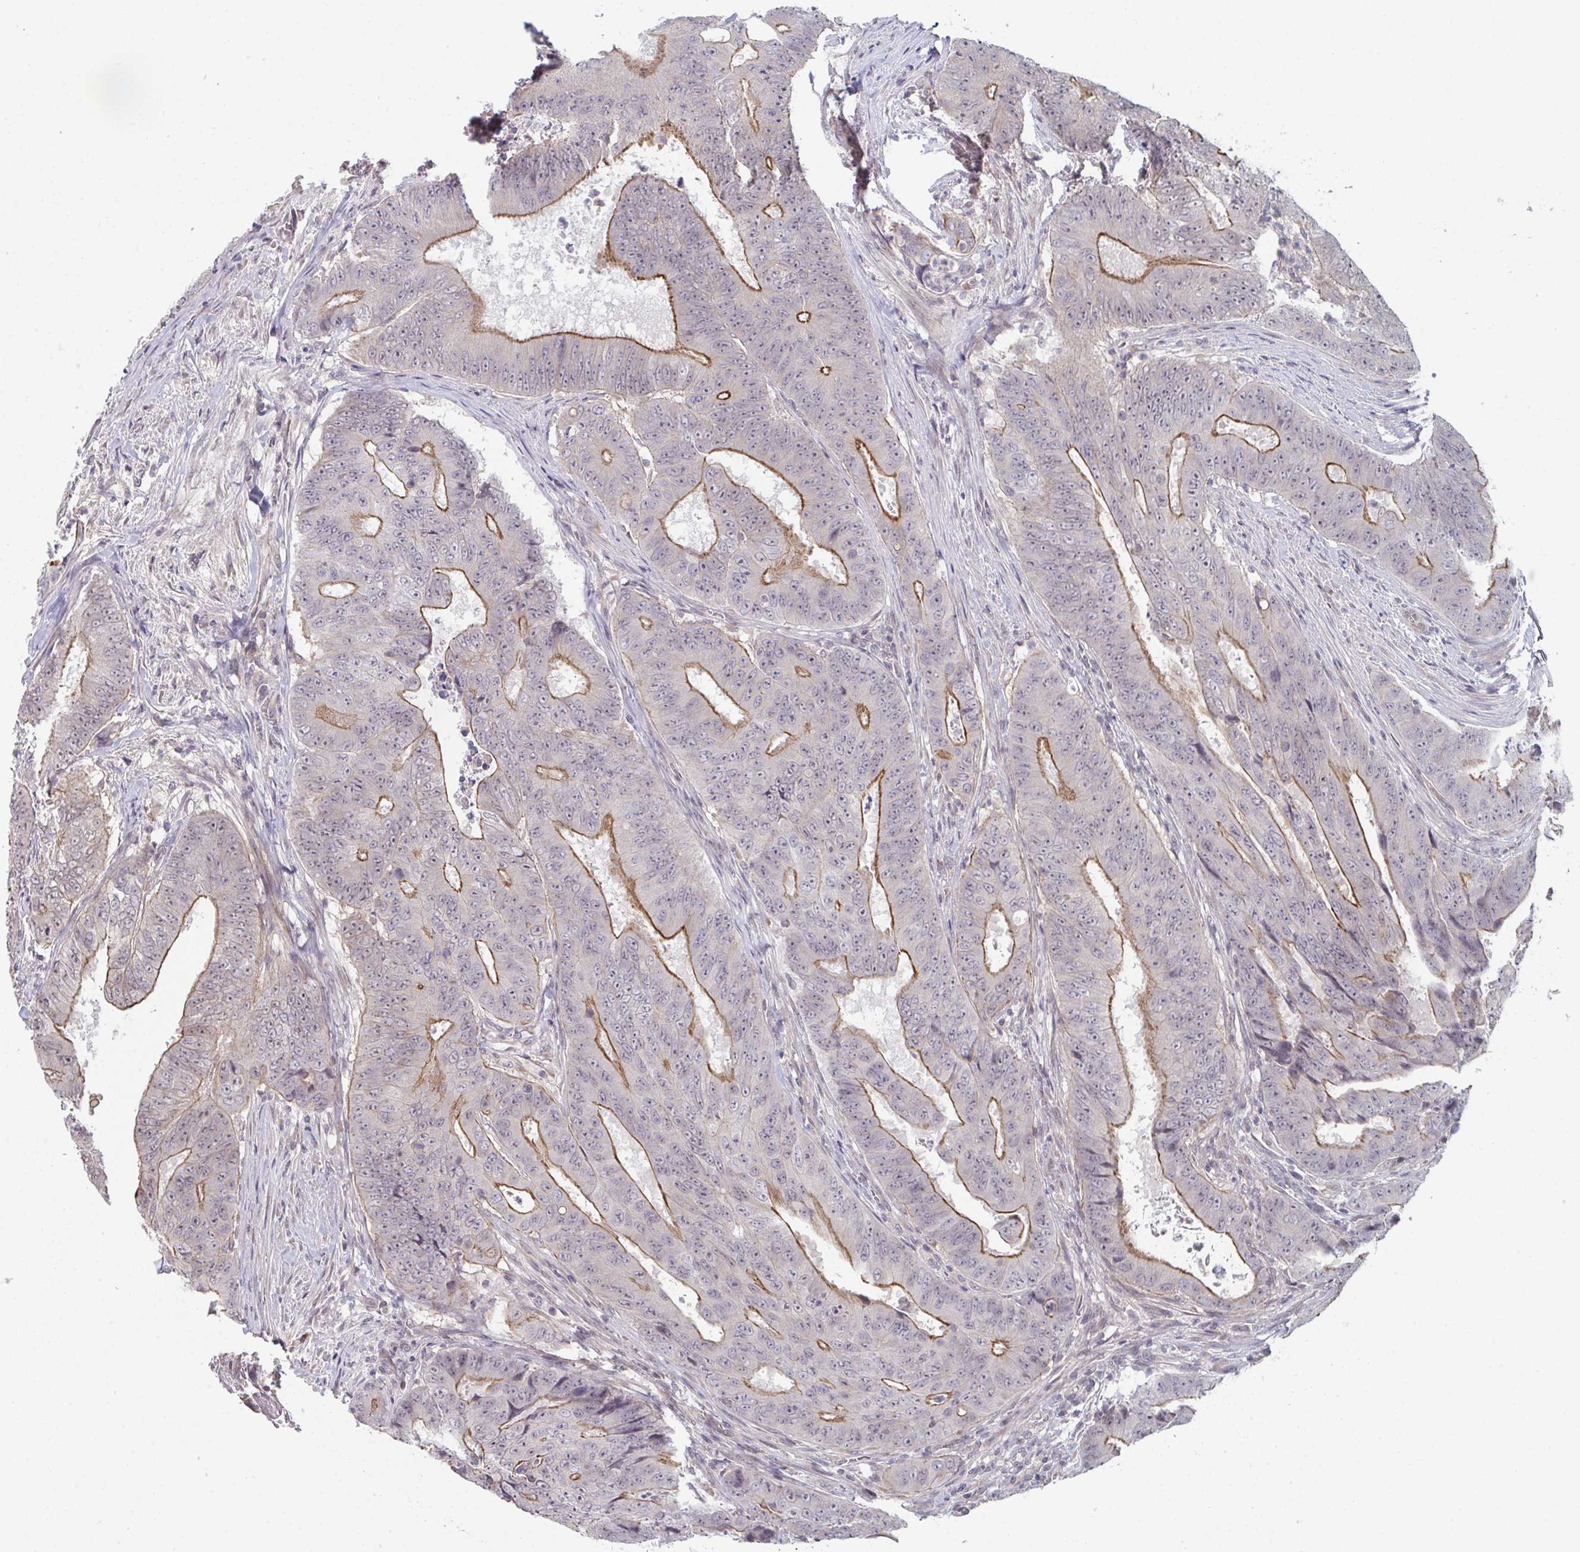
{"staining": {"intensity": "moderate", "quantity": "25%-75%", "location": "cytoplasmic/membranous"}, "tissue": "colorectal cancer", "cell_type": "Tumor cells", "image_type": "cancer", "snomed": [{"axis": "morphology", "description": "Adenocarcinoma, NOS"}, {"axis": "topography", "description": "Colon"}], "caption": "Tumor cells exhibit medium levels of moderate cytoplasmic/membranous expression in about 25%-75% of cells in human colorectal adenocarcinoma.", "gene": "ZNF214", "patient": {"sex": "female", "age": 48}}